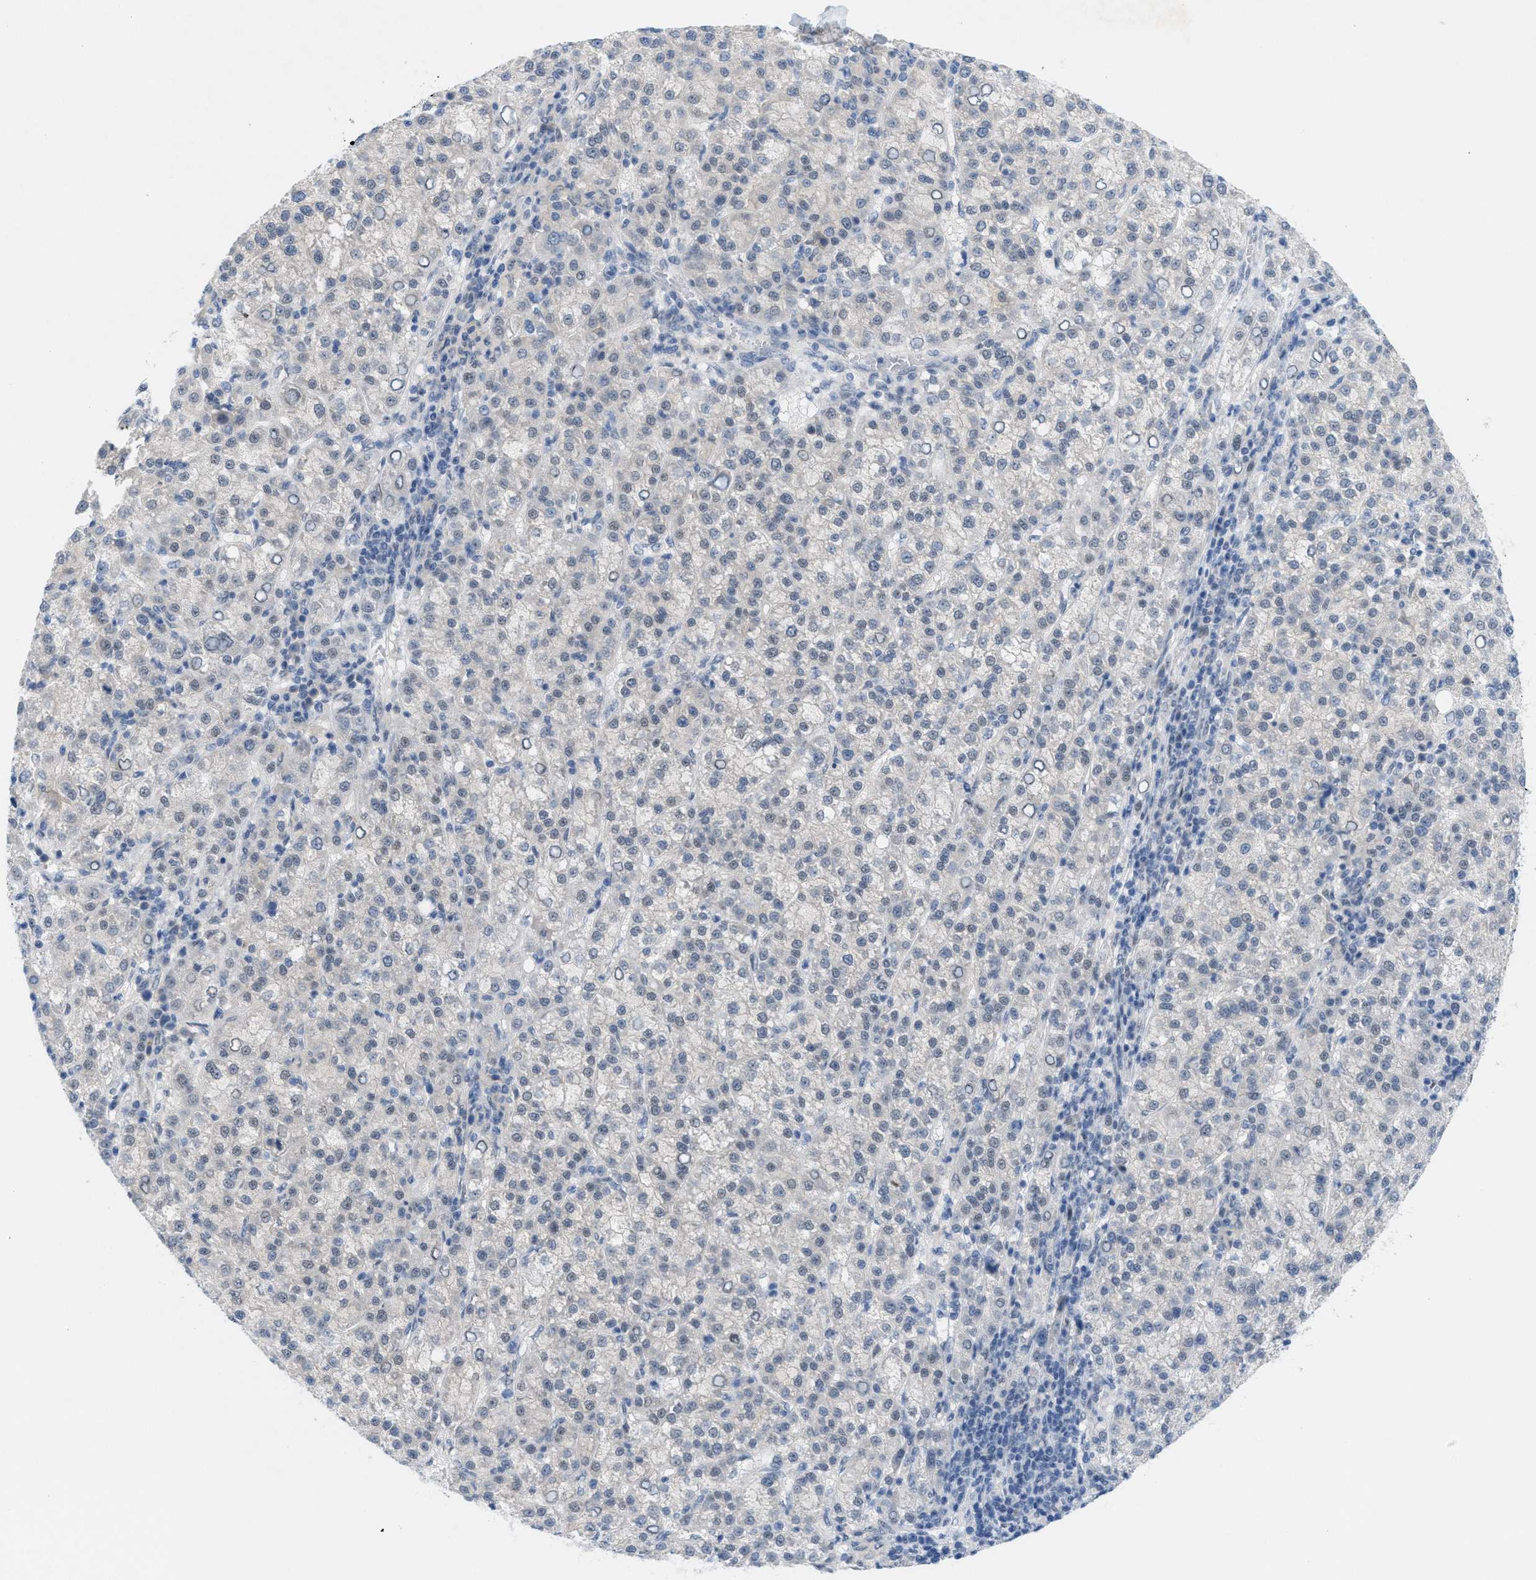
{"staining": {"intensity": "negative", "quantity": "none", "location": "none"}, "tissue": "liver cancer", "cell_type": "Tumor cells", "image_type": "cancer", "snomed": [{"axis": "morphology", "description": "Carcinoma, Hepatocellular, NOS"}, {"axis": "topography", "description": "Liver"}], "caption": "Liver hepatocellular carcinoma was stained to show a protein in brown. There is no significant positivity in tumor cells.", "gene": "WIPI2", "patient": {"sex": "female", "age": 58}}